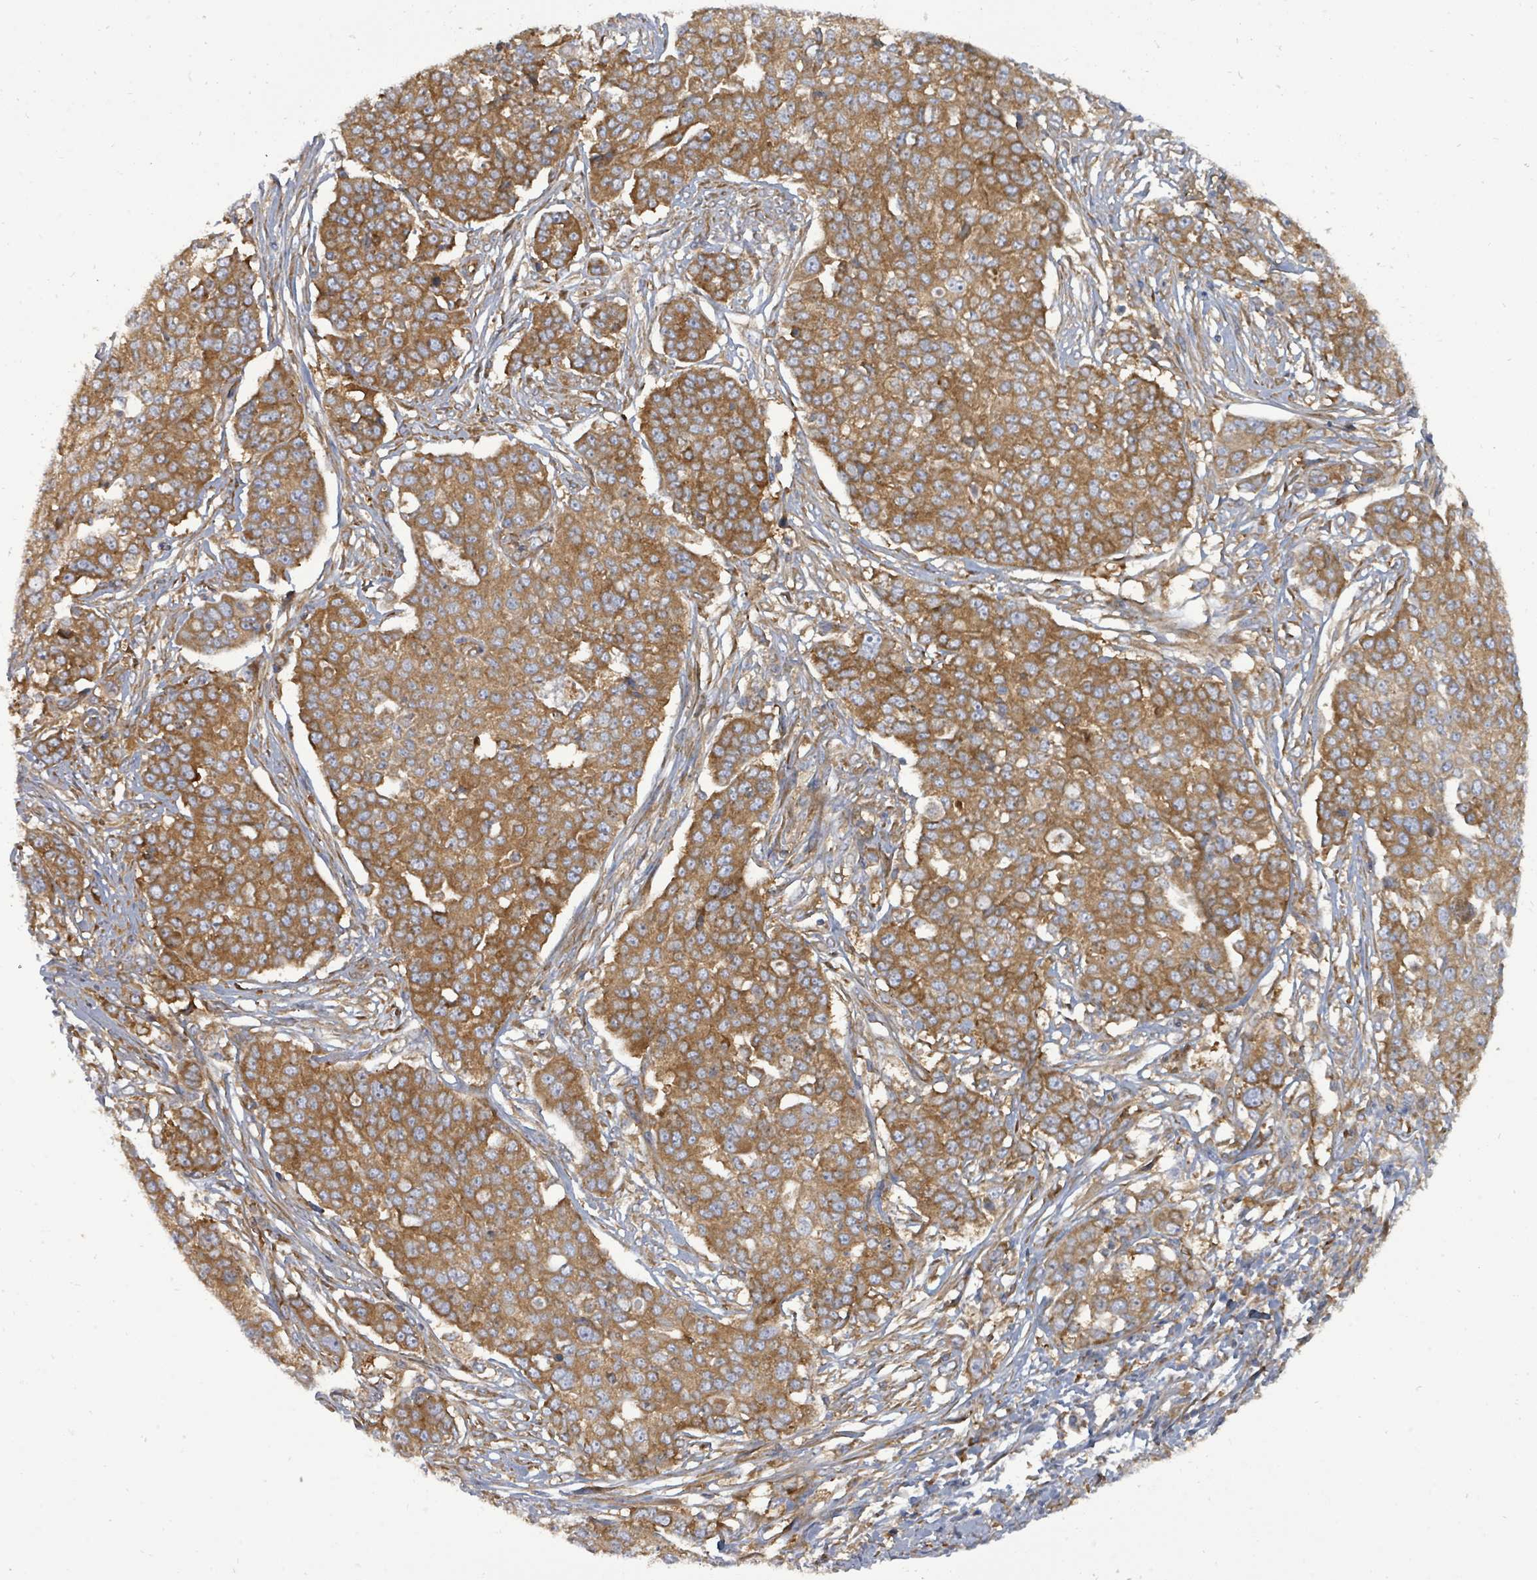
{"staining": {"intensity": "moderate", "quantity": ">75%", "location": "cytoplasmic/membranous"}, "tissue": "ovarian cancer", "cell_type": "Tumor cells", "image_type": "cancer", "snomed": [{"axis": "morphology", "description": "Cystadenocarcinoma, serous, NOS"}, {"axis": "topography", "description": "Soft tissue"}, {"axis": "topography", "description": "Ovary"}], "caption": "Tumor cells show medium levels of moderate cytoplasmic/membranous staining in approximately >75% of cells in ovarian cancer (serous cystadenocarcinoma).", "gene": "EIF3C", "patient": {"sex": "female", "age": 57}}